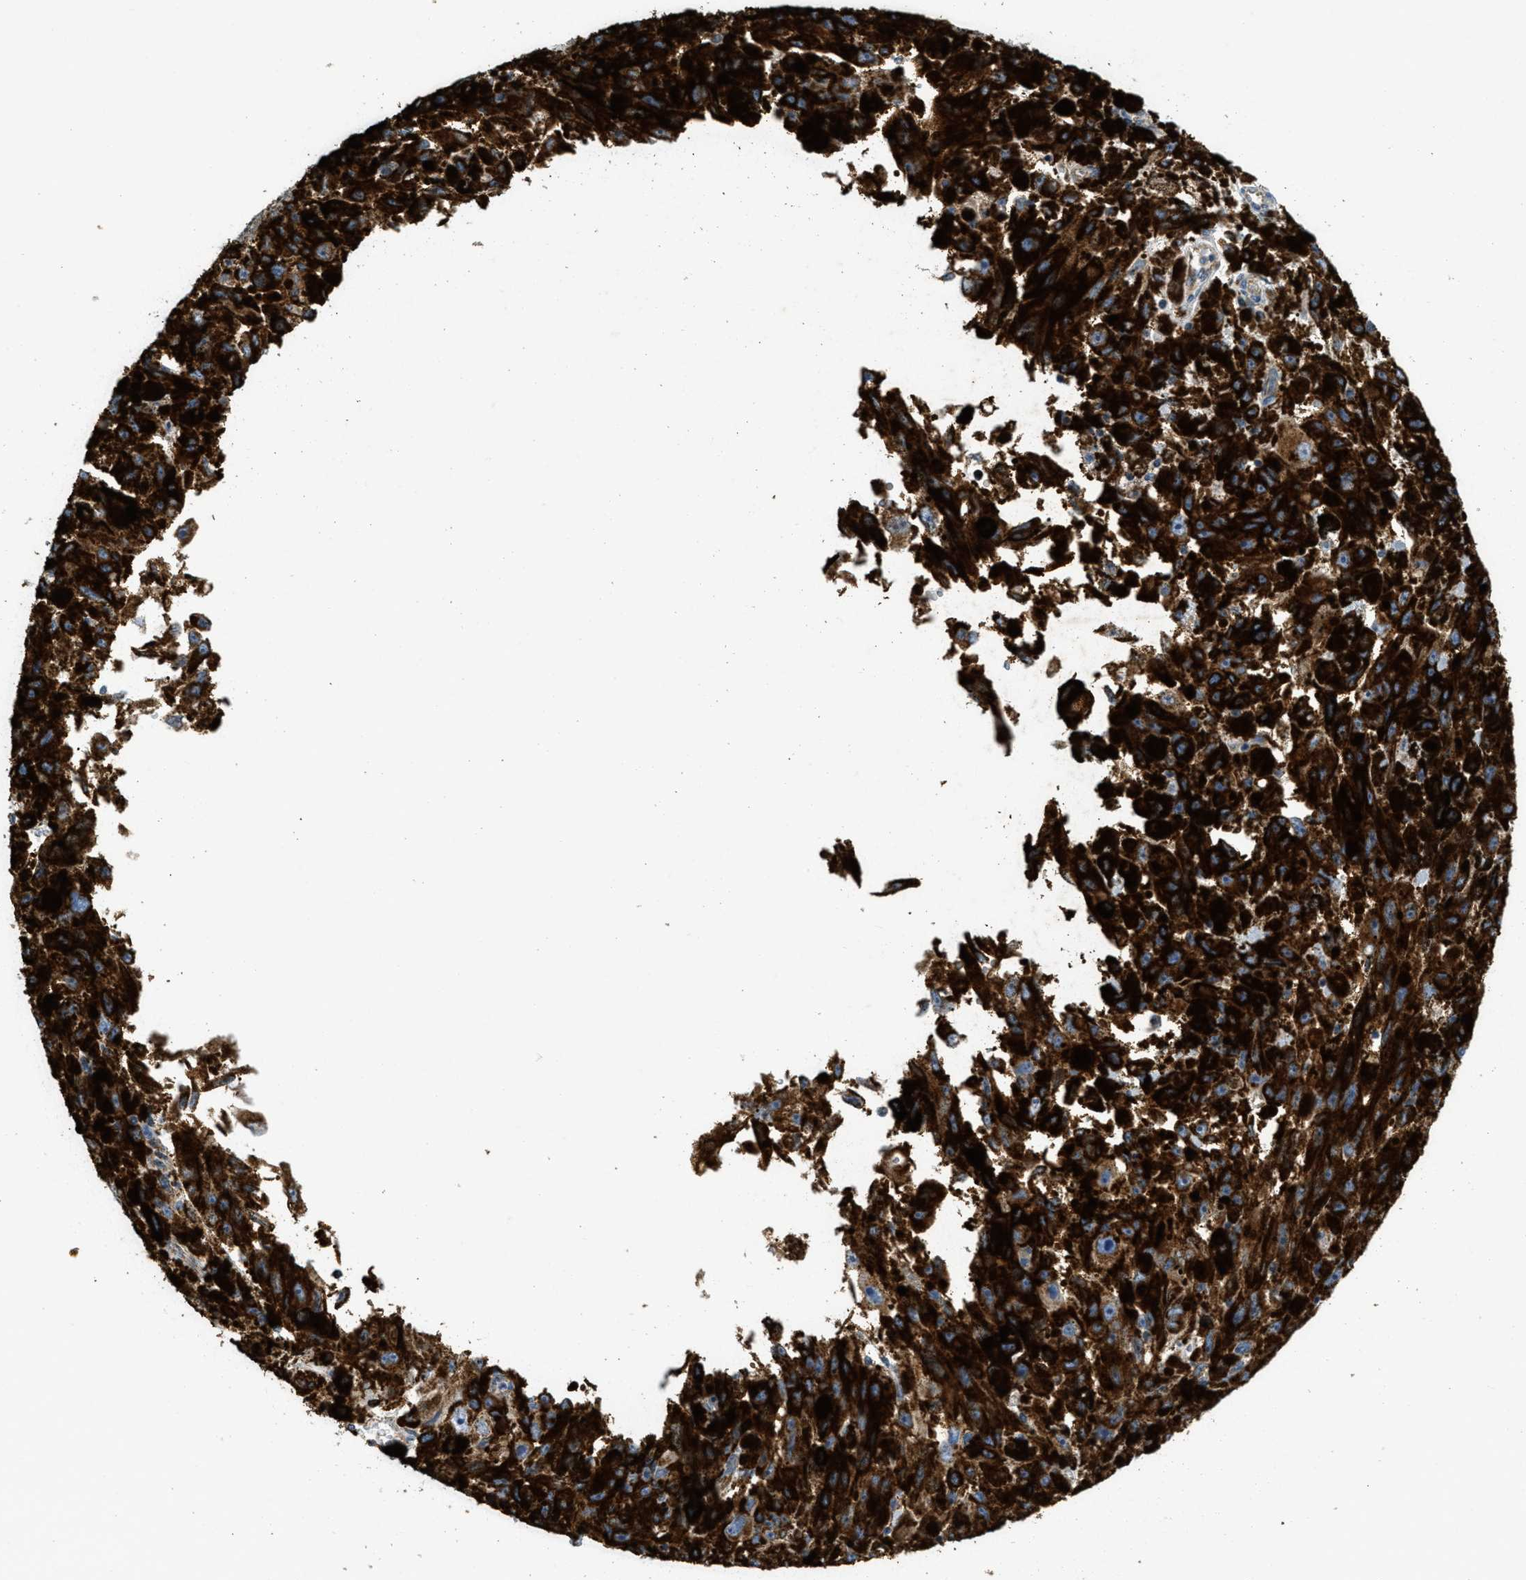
{"staining": {"intensity": "strong", "quantity": ">75%", "location": "cytoplasmic/membranous"}, "tissue": "melanoma", "cell_type": "Tumor cells", "image_type": "cancer", "snomed": [{"axis": "morphology", "description": "Malignant melanoma, NOS"}, {"axis": "topography", "description": "Skin"}], "caption": "Malignant melanoma stained with a brown dye displays strong cytoplasmic/membranous positive positivity in about >75% of tumor cells.", "gene": "BTN3A1", "patient": {"sex": "female", "age": 104}}